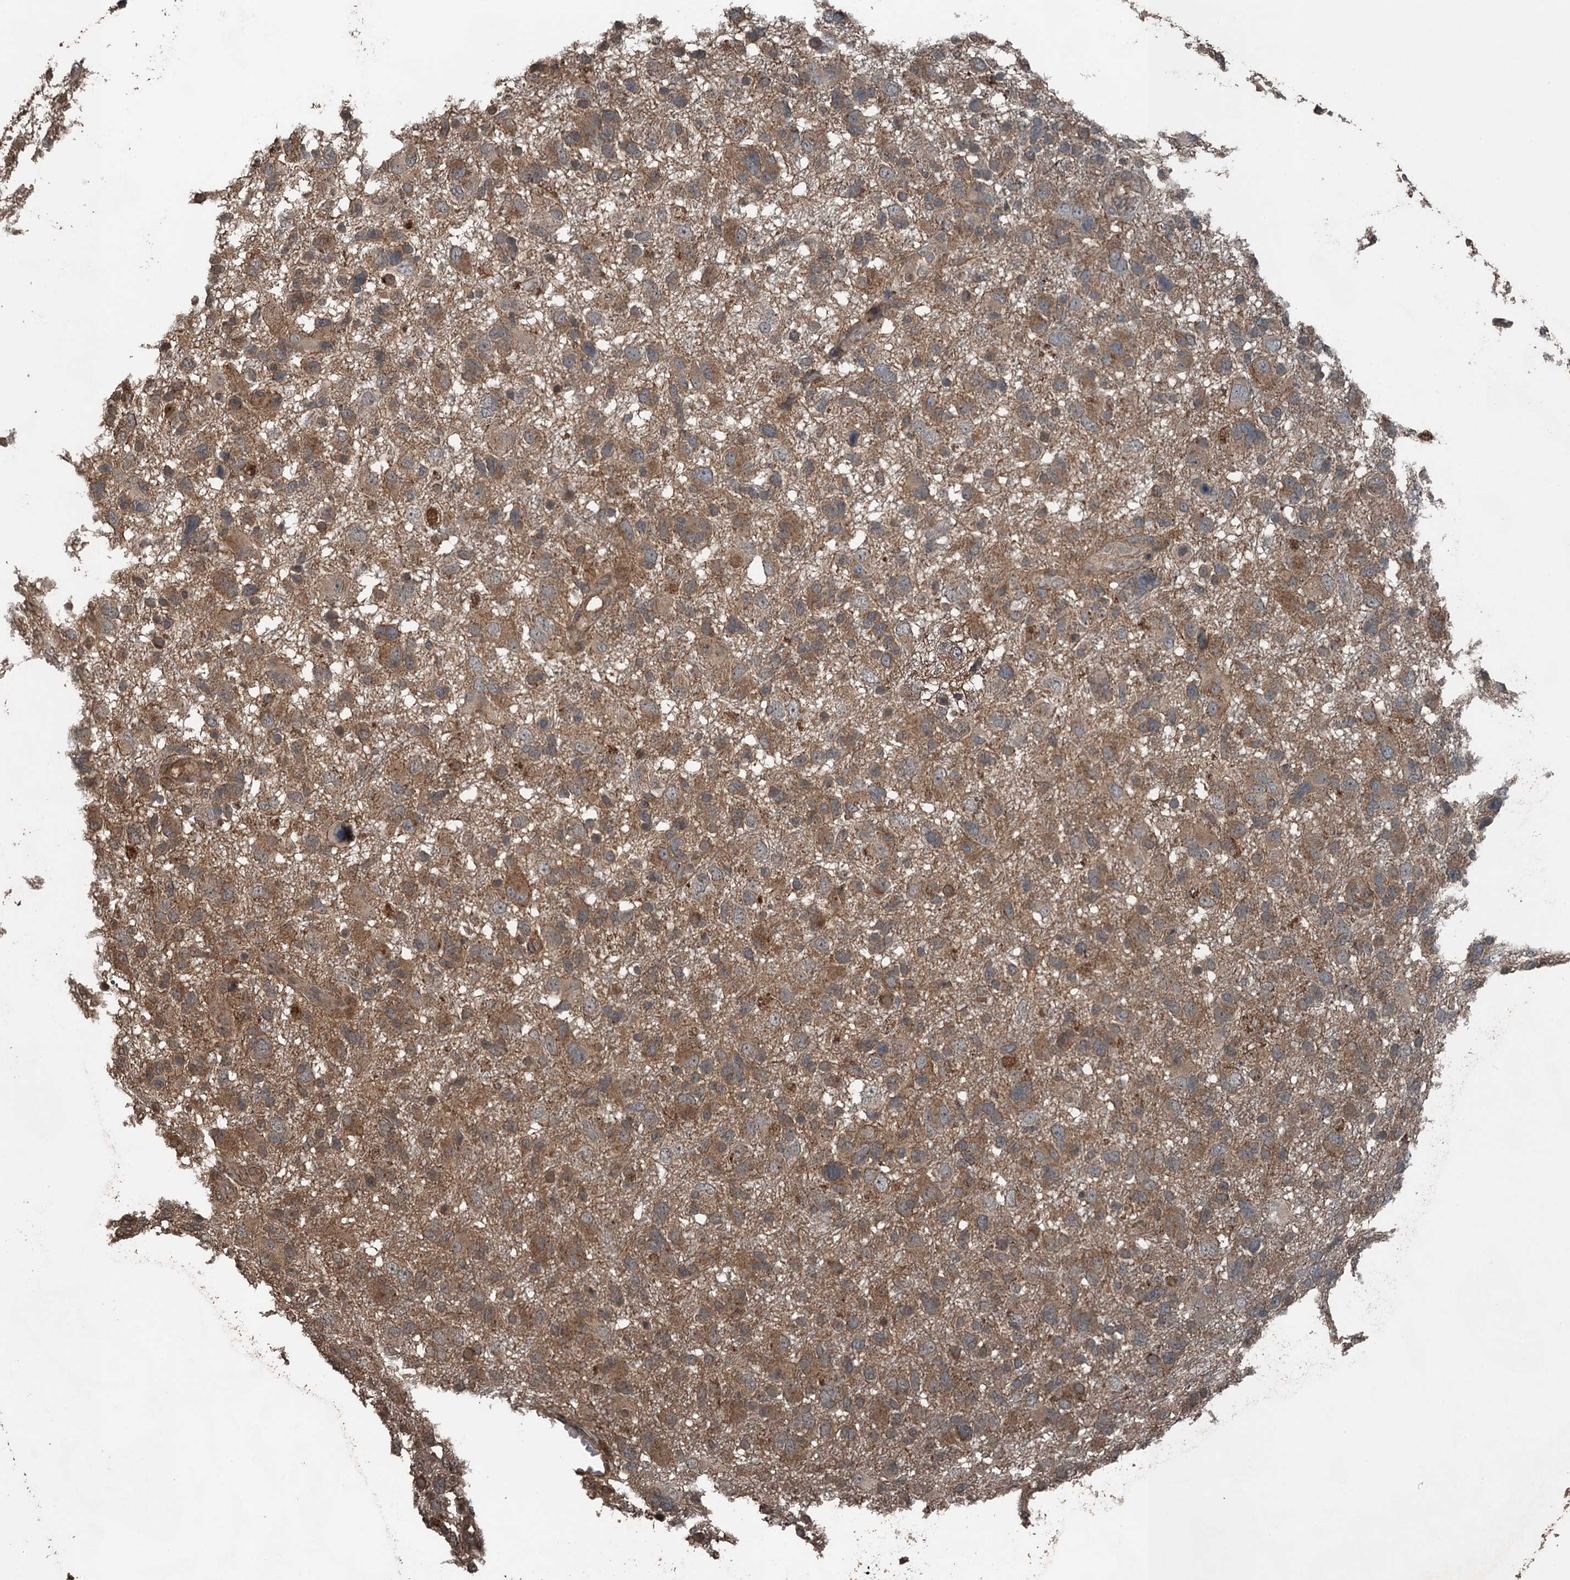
{"staining": {"intensity": "moderate", "quantity": ">75%", "location": "cytoplasmic/membranous"}, "tissue": "glioma", "cell_type": "Tumor cells", "image_type": "cancer", "snomed": [{"axis": "morphology", "description": "Glioma, malignant, High grade"}, {"axis": "topography", "description": "Brain"}], "caption": "Immunohistochemistry (DAB) staining of malignant glioma (high-grade) reveals moderate cytoplasmic/membranous protein positivity in about >75% of tumor cells. The staining was performed using DAB to visualize the protein expression in brown, while the nuclei were stained in blue with hematoxylin (Magnification: 20x).", "gene": "TCTN1", "patient": {"sex": "male", "age": 61}}